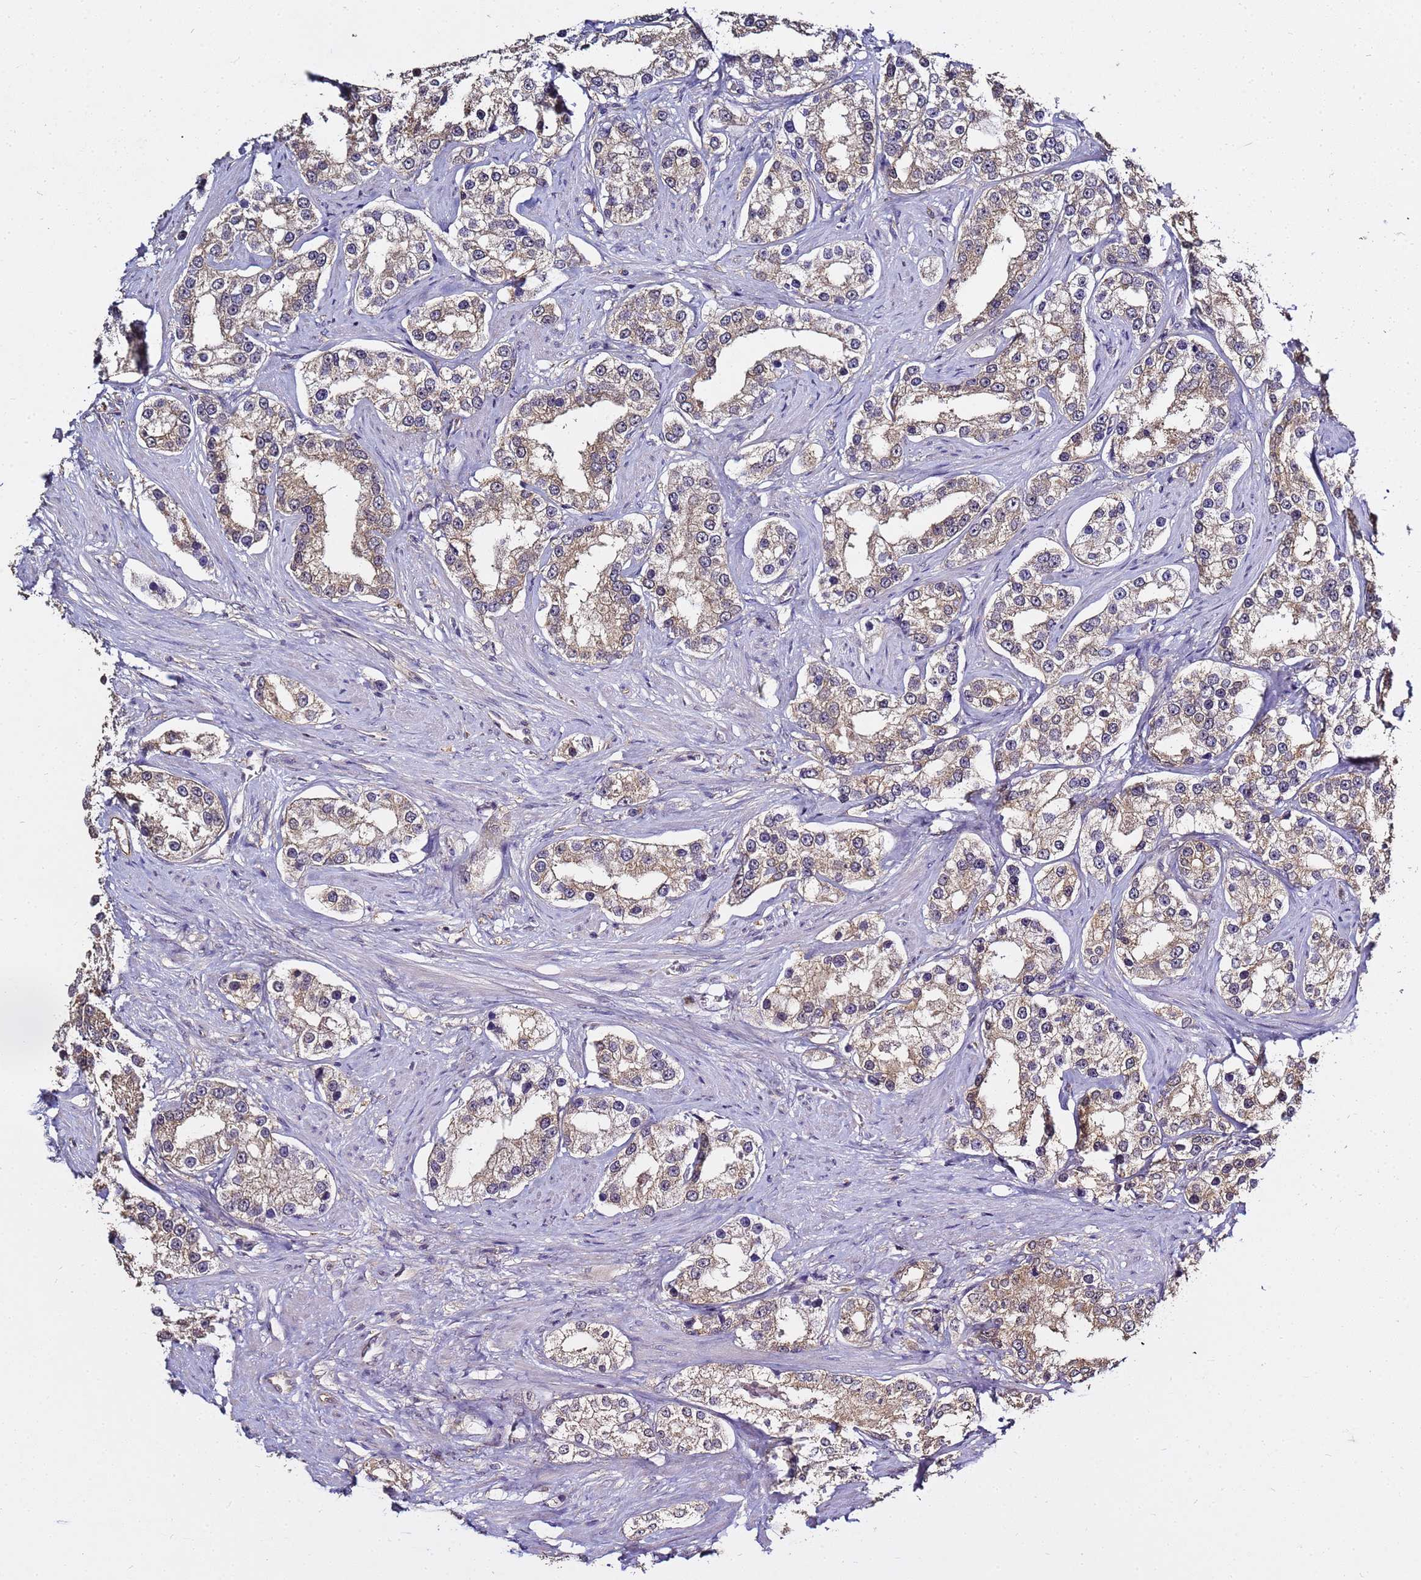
{"staining": {"intensity": "weak", "quantity": "25%-75%", "location": "cytoplasmic/membranous"}, "tissue": "prostate cancer", "cell_type": "Tumor cells", "image_type": "cancer", "snomed": [{"axis": "morphology", "description": "Normal tissue, NOS"}, {"axis": "morphology", "description": "Adenocarcinoma, High grade"}, {"axis": "topography", "description": "Prostate"}], "caption": "Immunohistochemistry histopathology image of human prostate cancer (high-grade adenocarcinoma) stained for a protein (brown), which exhibits low levels of weak cytoplasmic/membranous staining in approximately 25%-75% of tumor cells.", "gene": "ENOPH1", "patient": {"sex": "male", "age": 83}}